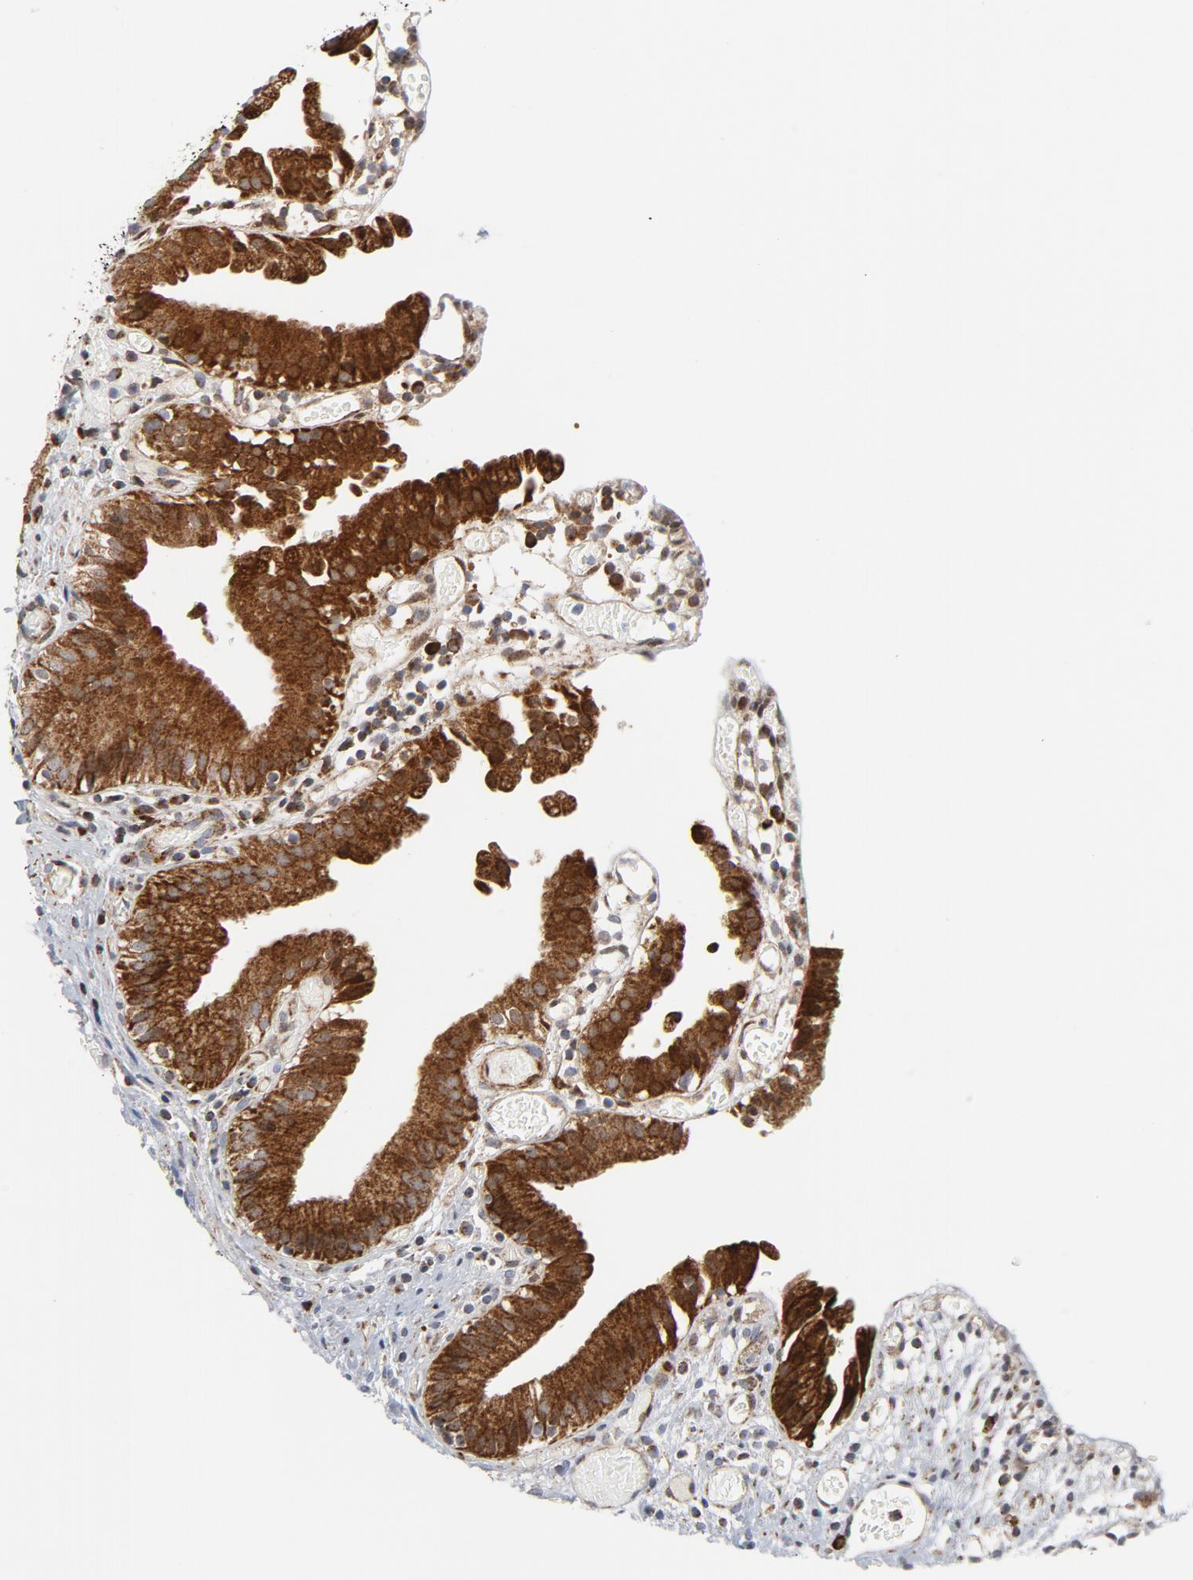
{"staining": {"intensity": "strong", "quantity": ">75%", "location": "cytoplasmic/membranous"}, "tissue": "gallbladder", "cell_type": "Glandular cells", "image_type": "normal", "snomed": [{"axis": "morphology", "description": "Normal tissue, NOS"}, {"axis": "topography", "description": "Gallbladder"}], "caption": "This is a micrograph of immunohistochemistry staining of normal gallbladder, which shows strong expression in the cytoplasmic/membranous of glandular cells.", "gene": "CYCS", "patient": {"sex": "male", "age": 65}}